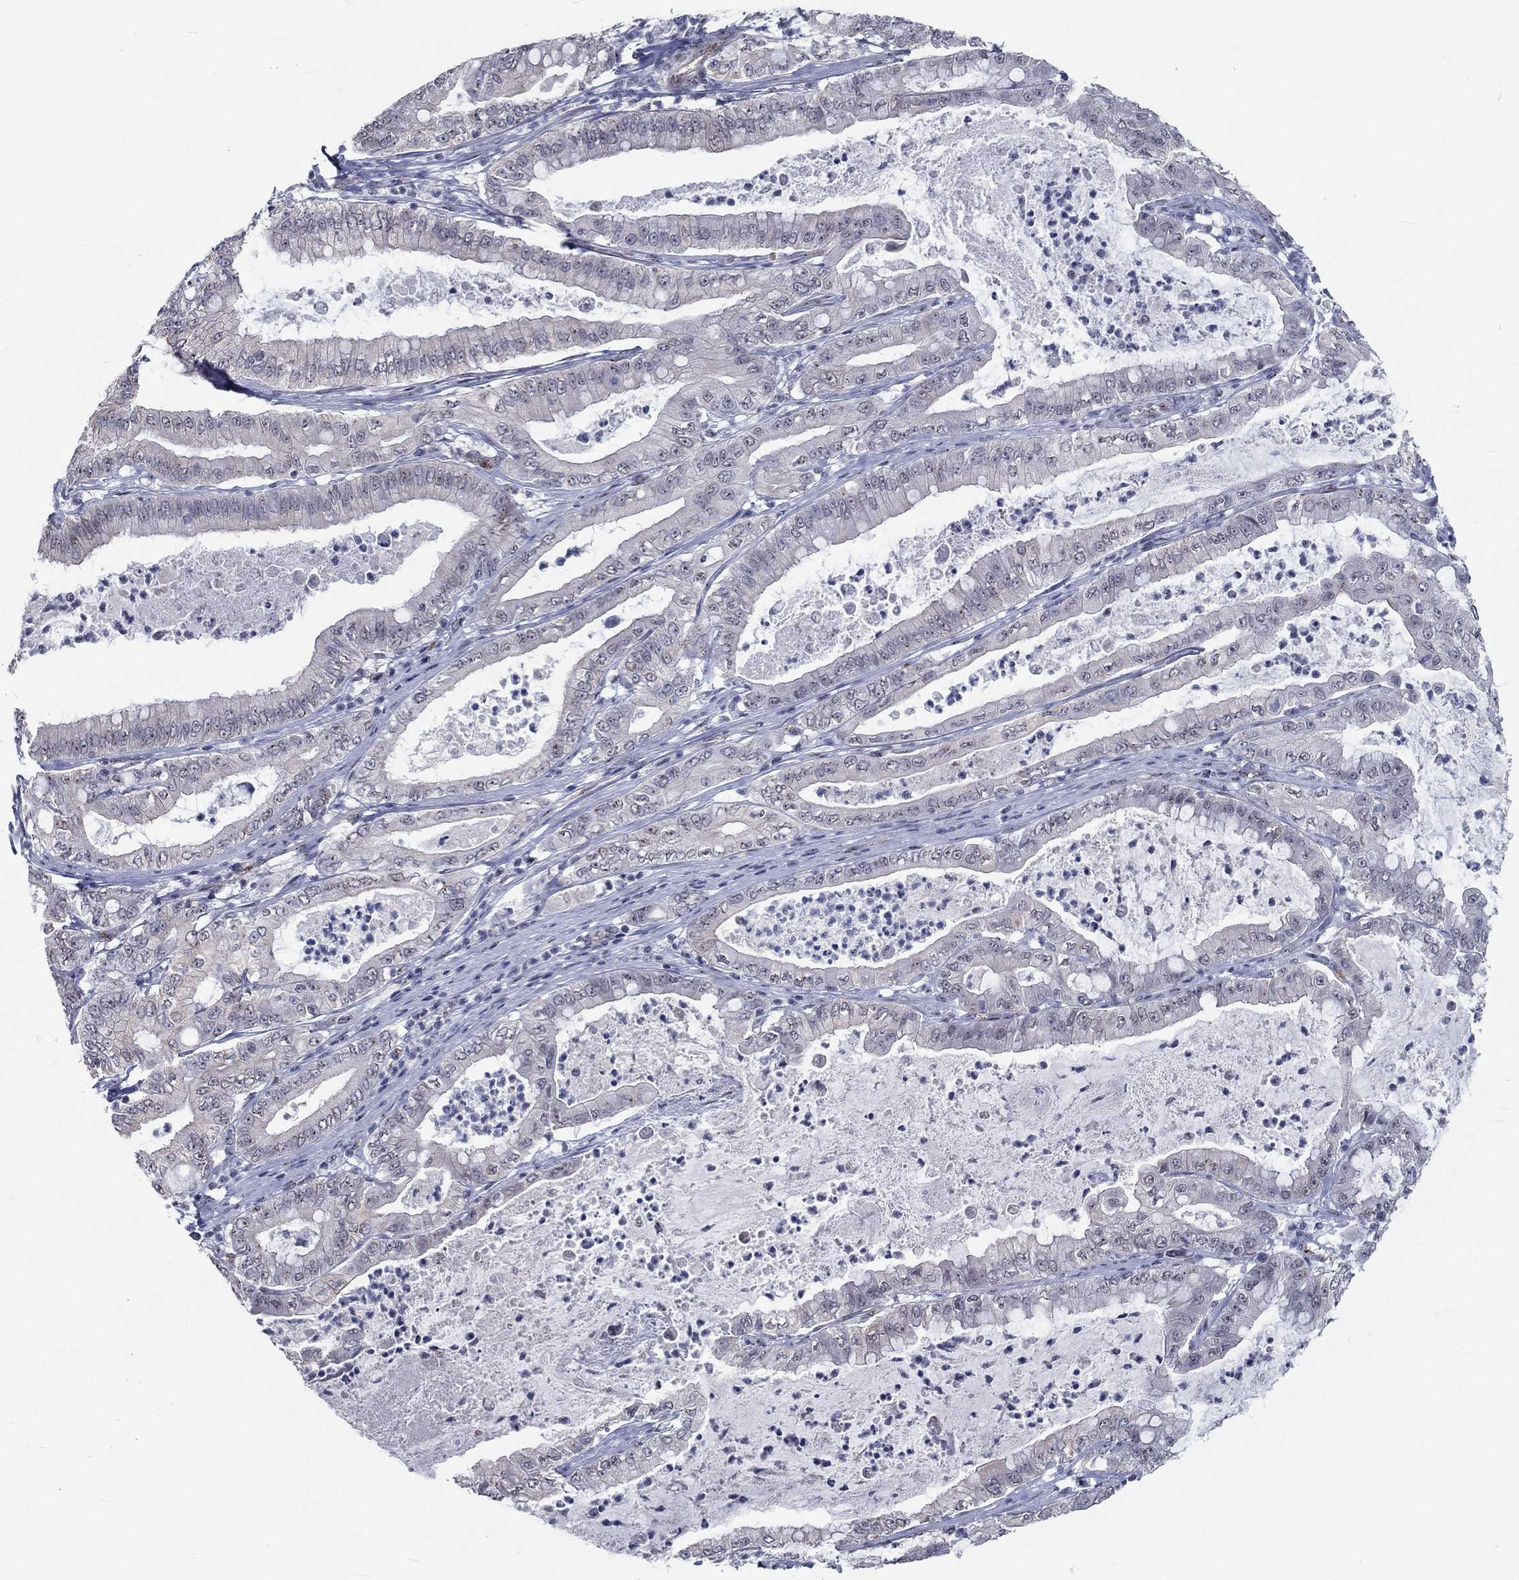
{"staining": {"intensity": "negative", "quantity": "none", "location": "none"}, "tissue": "pancreatic cancer", "cell_type": "Tumor cells", "image_type": "cancer", "snomed": [{"axis": "morphology", "description": "Adenocarcinoma, NOS"}, {"axis": "topography", "description": "Pancreas"}], "caption": "IHC histopathology image of neoplastic tissue: pancreatic cancer stained with DAB (3,3'-diaminobenzidine) shows no significant protein staining in tumor cells.", "gene": "ZBED1", "patient": {"sex": "male", "age": 71}}